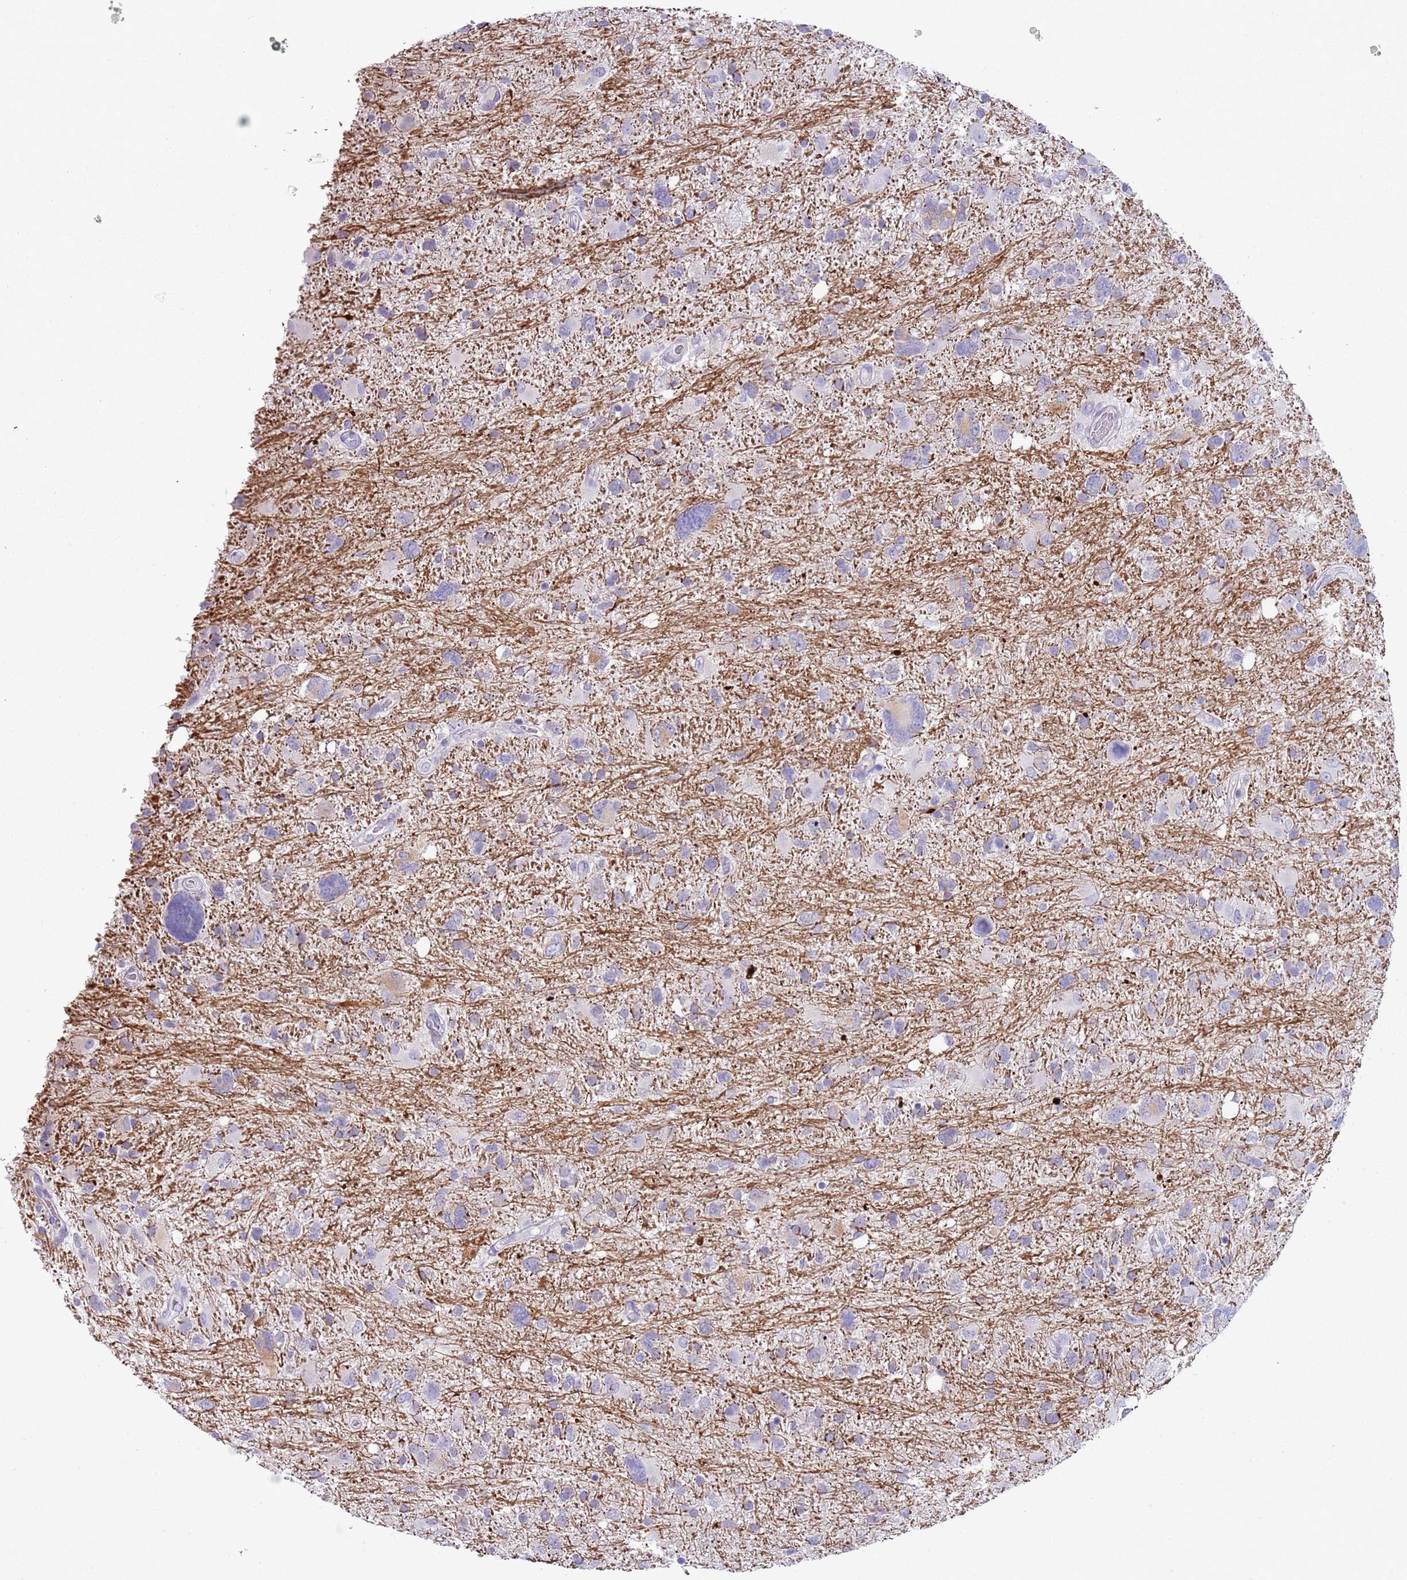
{"staining": {"intensity": "negative", "quantity": "none", "location": "none"}, "tissue": "glioma", "cell_type": "Tumor cells", "image_type": "cancer", "snomed": [{"axis": "morphology", "description": "Glioma, malignant, High grade"}, {"axis": "topography", "description": "Brain"}], "caption": "An image of malignant glioma (high-grade) stained for a protein displays no brown staining in tumor cells.", "gene": "NBPF20", "patient": {"sex": "male", "age": 61}}